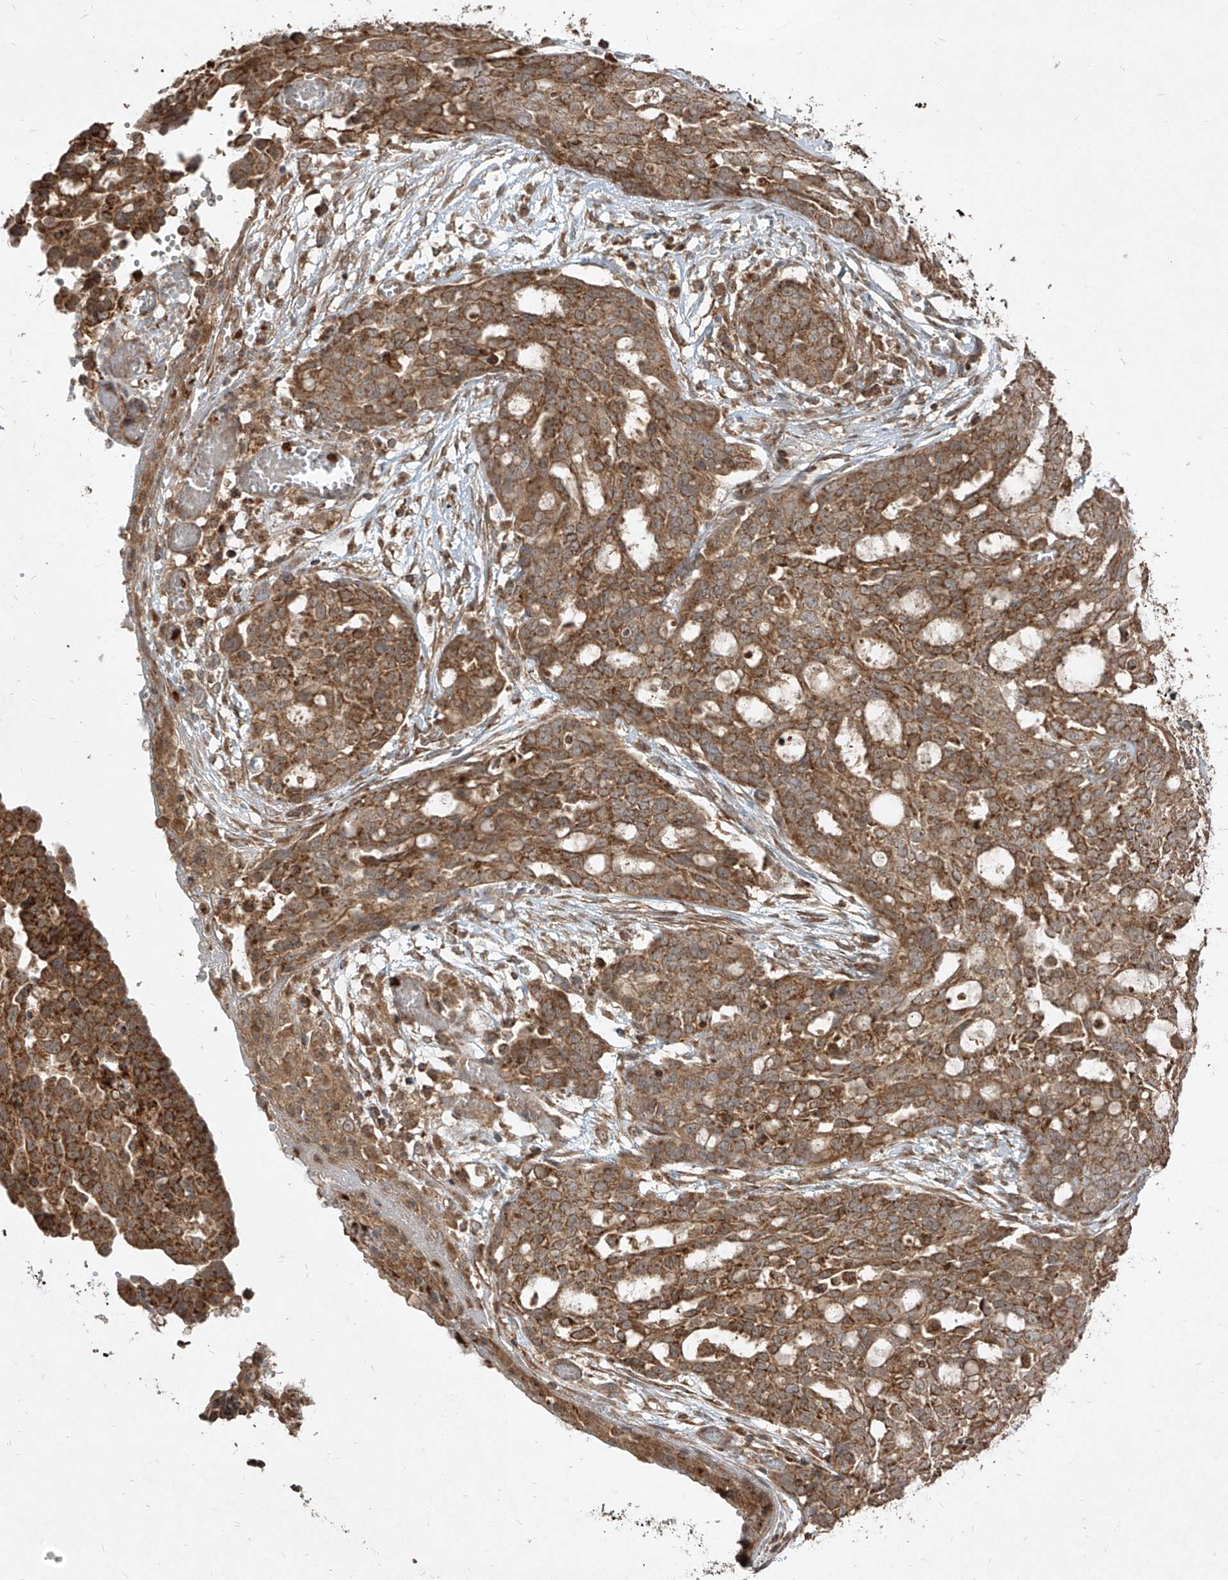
{"staining": {"intensity": "moderate", "quantity": ">75%", "location": "cytoplasmic/membranous"}, "tissue": "ovarian cancer", "cell_type": "Tumor cells", "image_type": "cancer", "snomed": [{"axis": "morphology", "description": "Cystadenocarcinoma, serous, NOS"}, {"axis": "topography", "description": "Soft tissue"}, {"axis": "topography", "description": "Ovary"}], "caption": "Immunohistochemistry histopathology image of neoplastic tissue: human serous cystadenocarcinoma (ovarian) stained using immunohistochemistry (IHC) demonstrates medium levels of moderate protein expression localized specifically in the cytoplasmic/membranous of tumor cells, appearing as a cytoplasmic/membranous brown color.", "gene": "AIM2", "patient": {"sex": "female", "age": 57}}